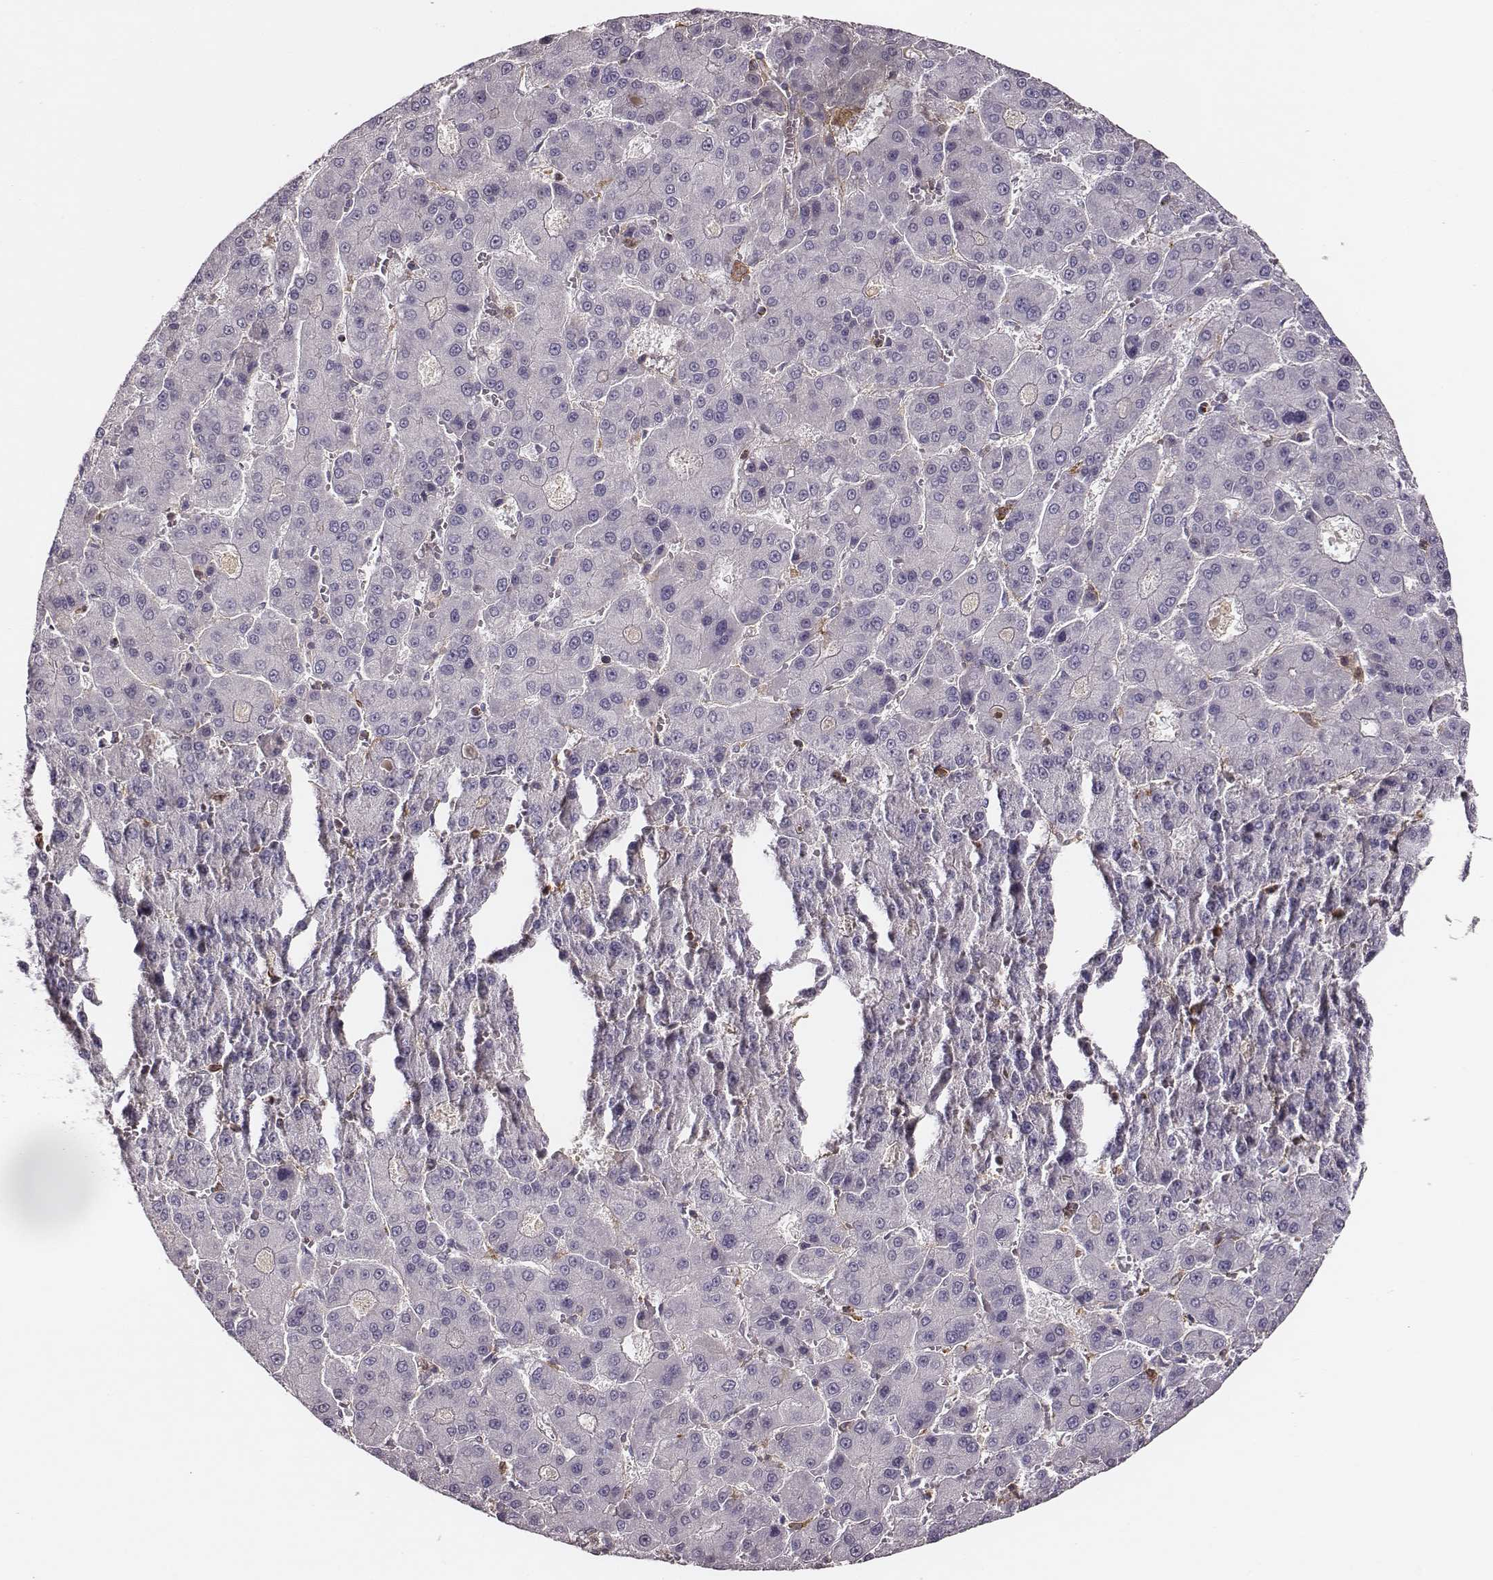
{"staining": {"intensity": "negative", "quantity": "none", "location": "none"}, "tissue": "liver cancer", "cell_type": "Tumor cells", "image_type": "cancer", "snomed": [{"axis": "morphology", "description": "Carcinoma, Hepatocellular, NOS"}, {"axis": "topography", "description": "Liver"}], "caption": "An immunohistochemistry photomicrograph of liver hepatocellular carcinoma is shown. There is no staining in tumor cells of liver hepatocellular carcinoma. Brightfield microscopy of immunohistochemistry stained with DAB (3,3'-diaminobenzidine) (brown) and hematoxylin (blue), captured at high magnification.", "gene": "ZYX", "patient": {"sex": "male", "age": 70}}